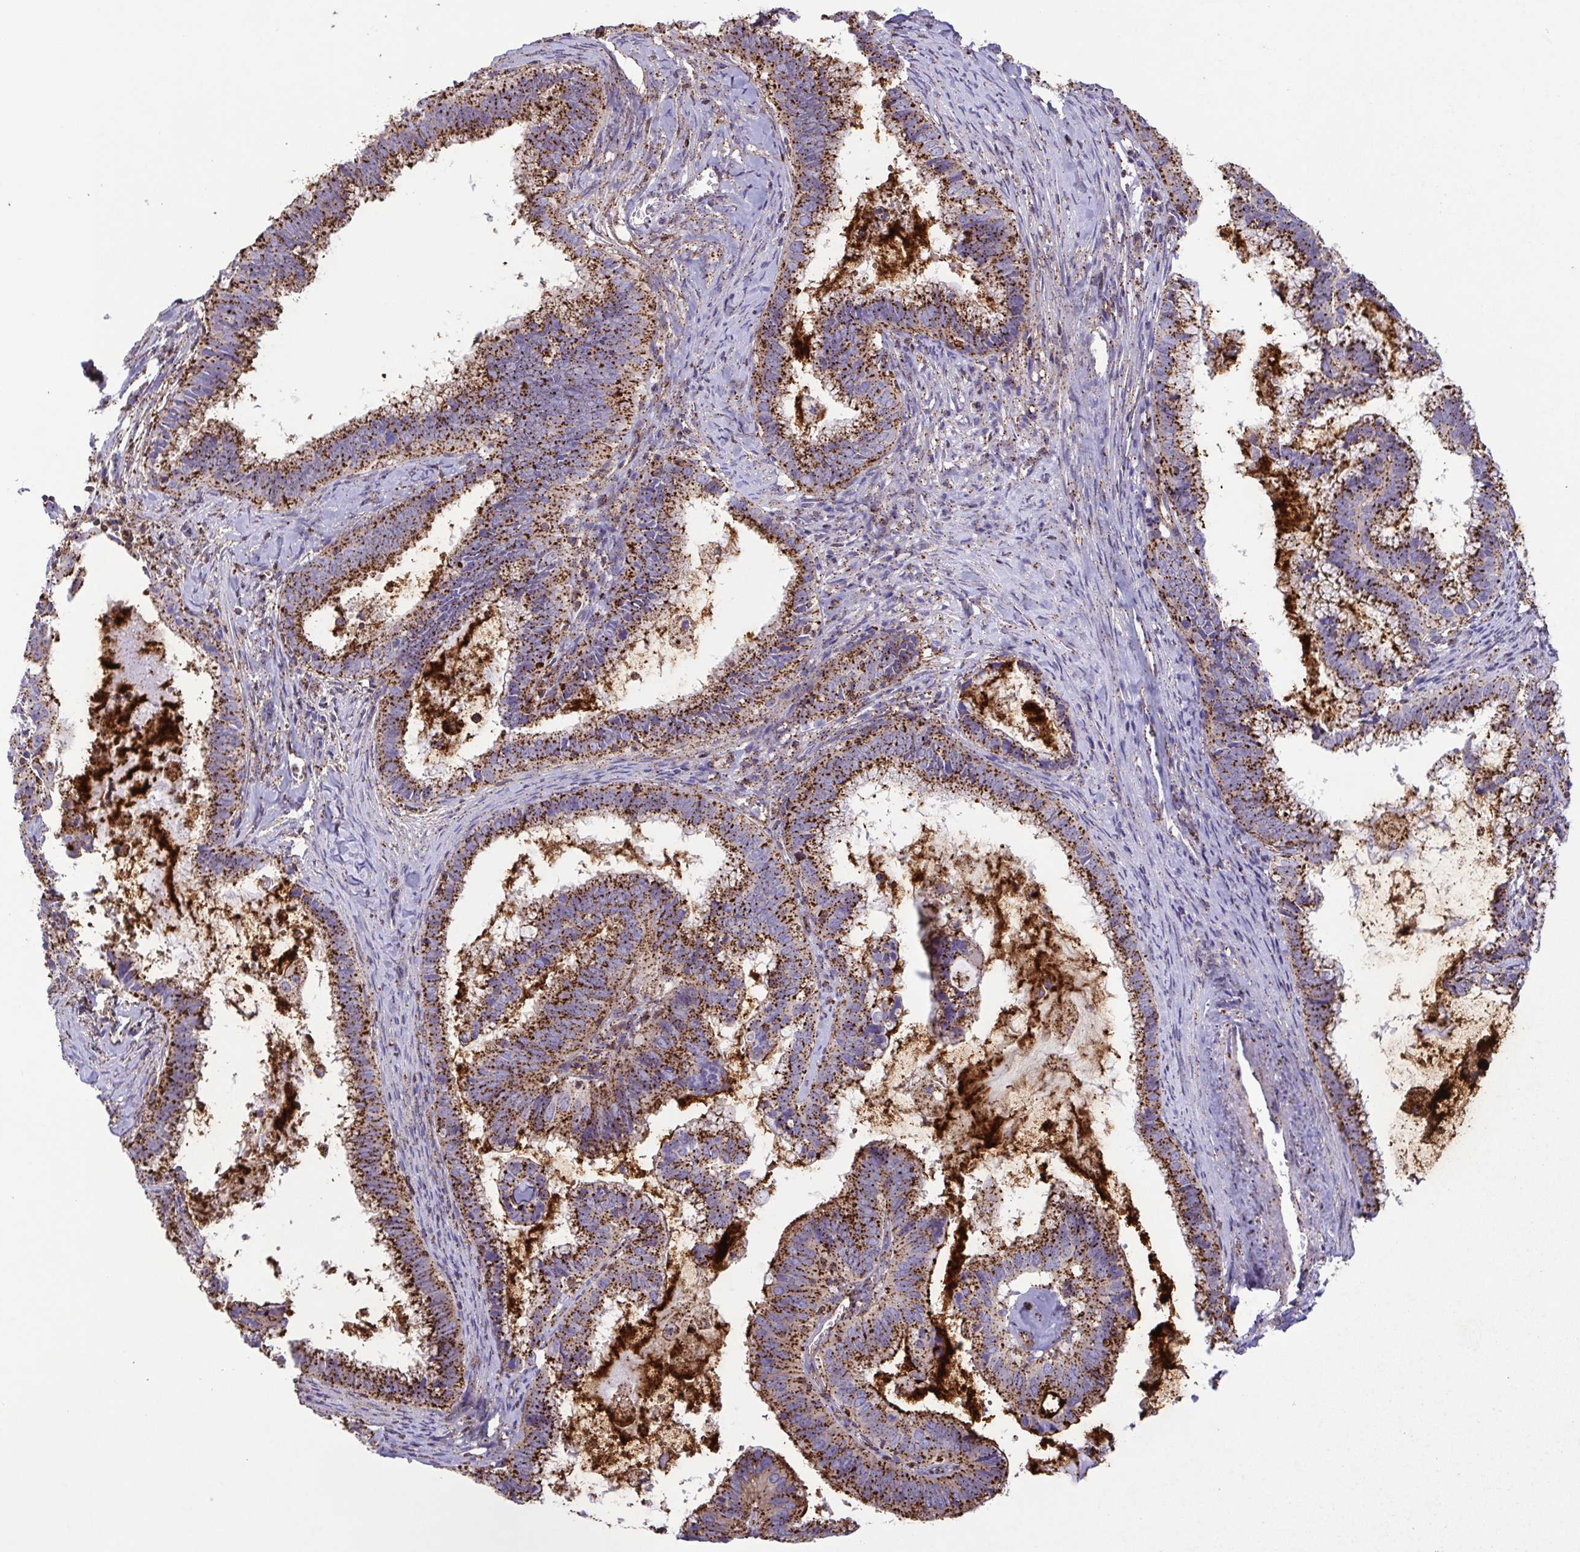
{"staining": {"intensity": "moderate", "quantity": ">75%", "location": "cytoplasmic/membranous"}, "tissue": "cervical cancer", "cell_type": "Tumor cells", "image_type": "cancer", "snomed": [{"axis": "morphology", "description": "Adenocarcinoma, NOS"}, {"axis": "topography", "description": "Cervix"}], "caption": "Protein staining of cervical adenocarcinoma tissue shows moderate cytoplasmic/membranous positivity in approximately >75% of tumor cells.", "gene": "CHMP1B", "patient": {"sex": "female", "age": 61}}